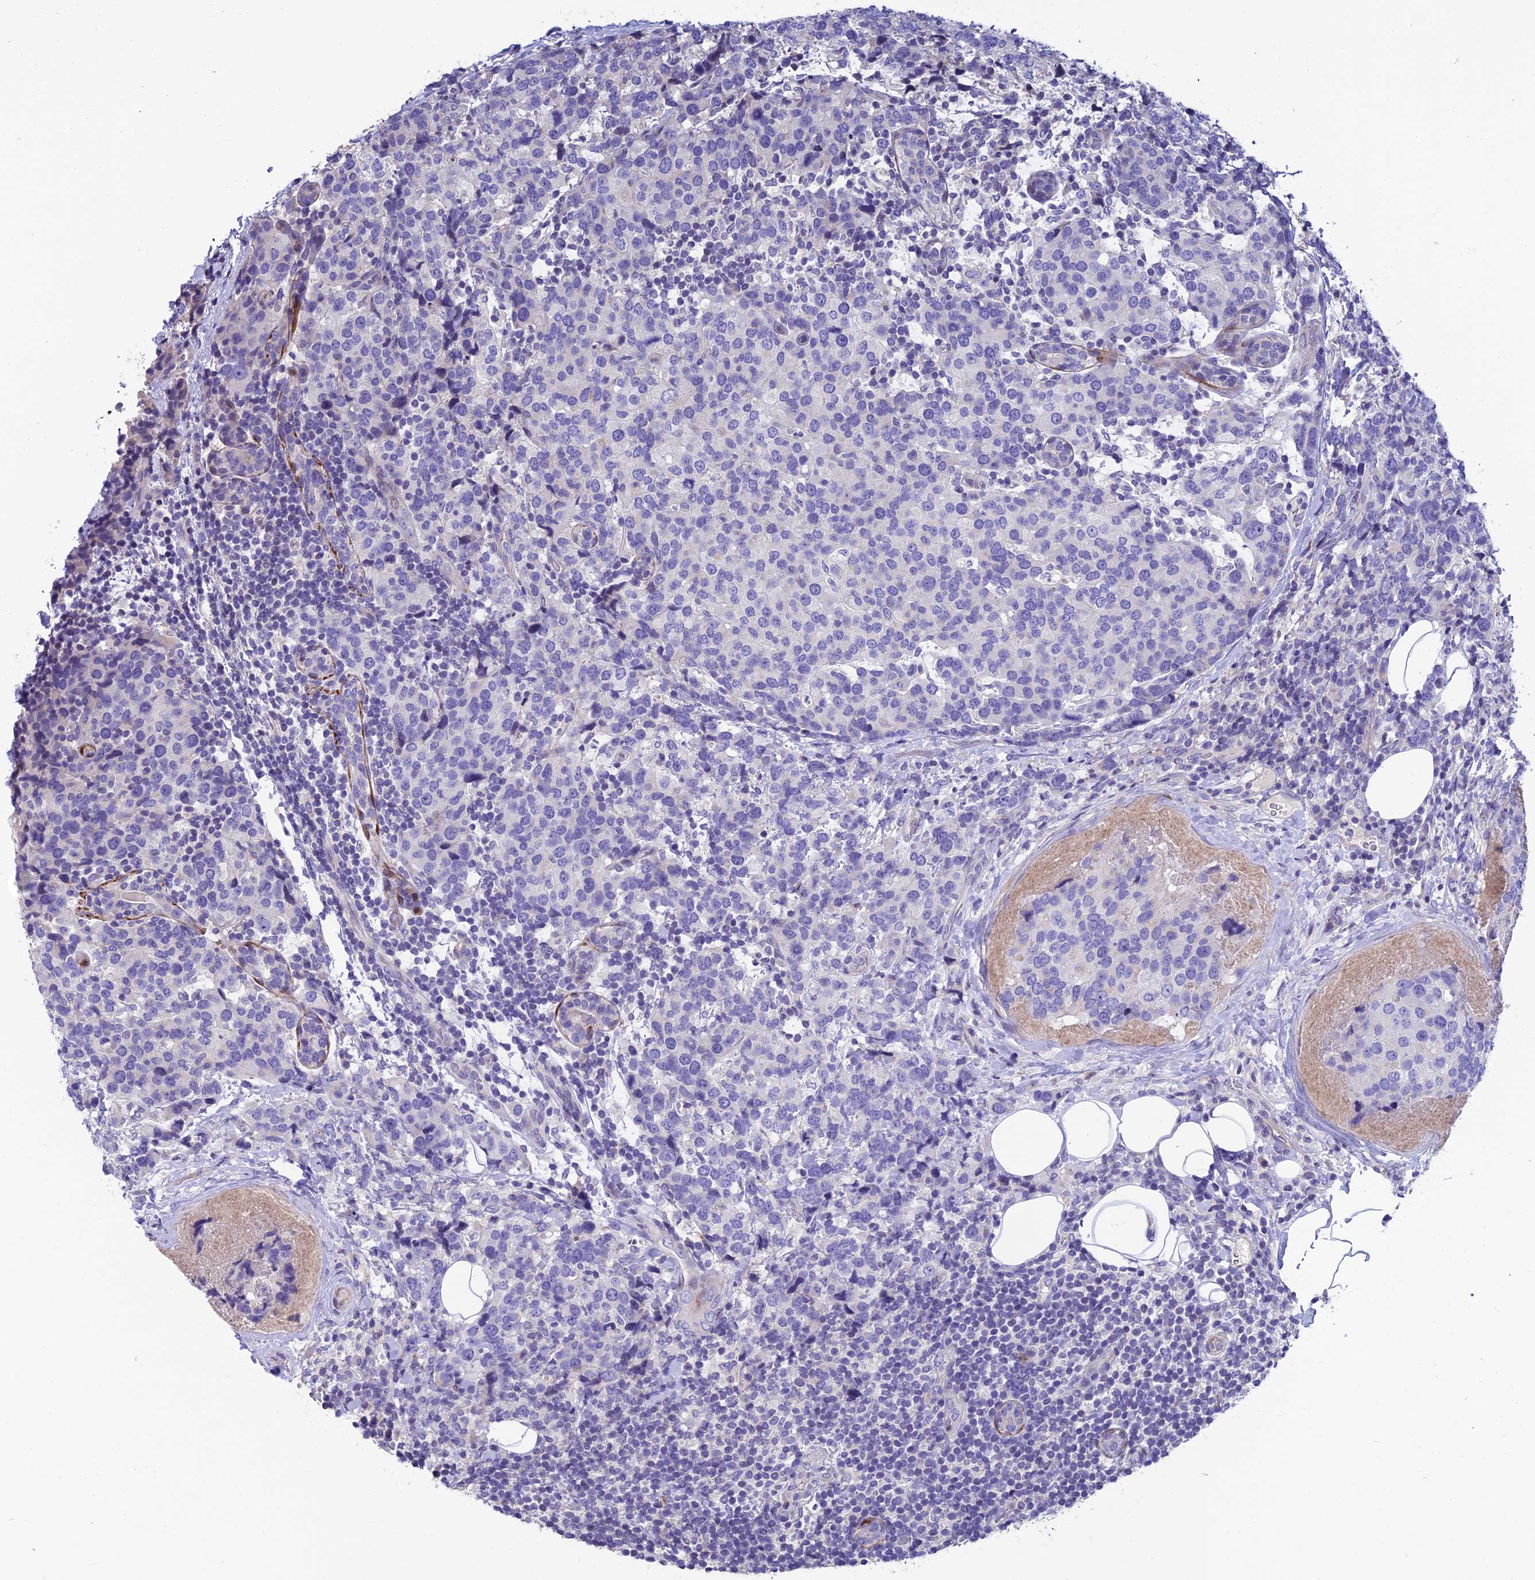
{"staining": {"intensity": "negative", "quantity": "none", "location": "none"}, "tissue": "breast cancer", "cell_type": "Tumor cells", "image_type": "cancer", "snomed": [{"axis": "morphology", "description": "Lobular carcinoma"}, {"axis": "topography", "description": "Breast"}], "caption": "An image of breast lobular carcinoma stained for a protein demonstrates no brown staining in tumor cells.", "gene": "FAM178B", "patient": {"sex": "female", "age": 59}}